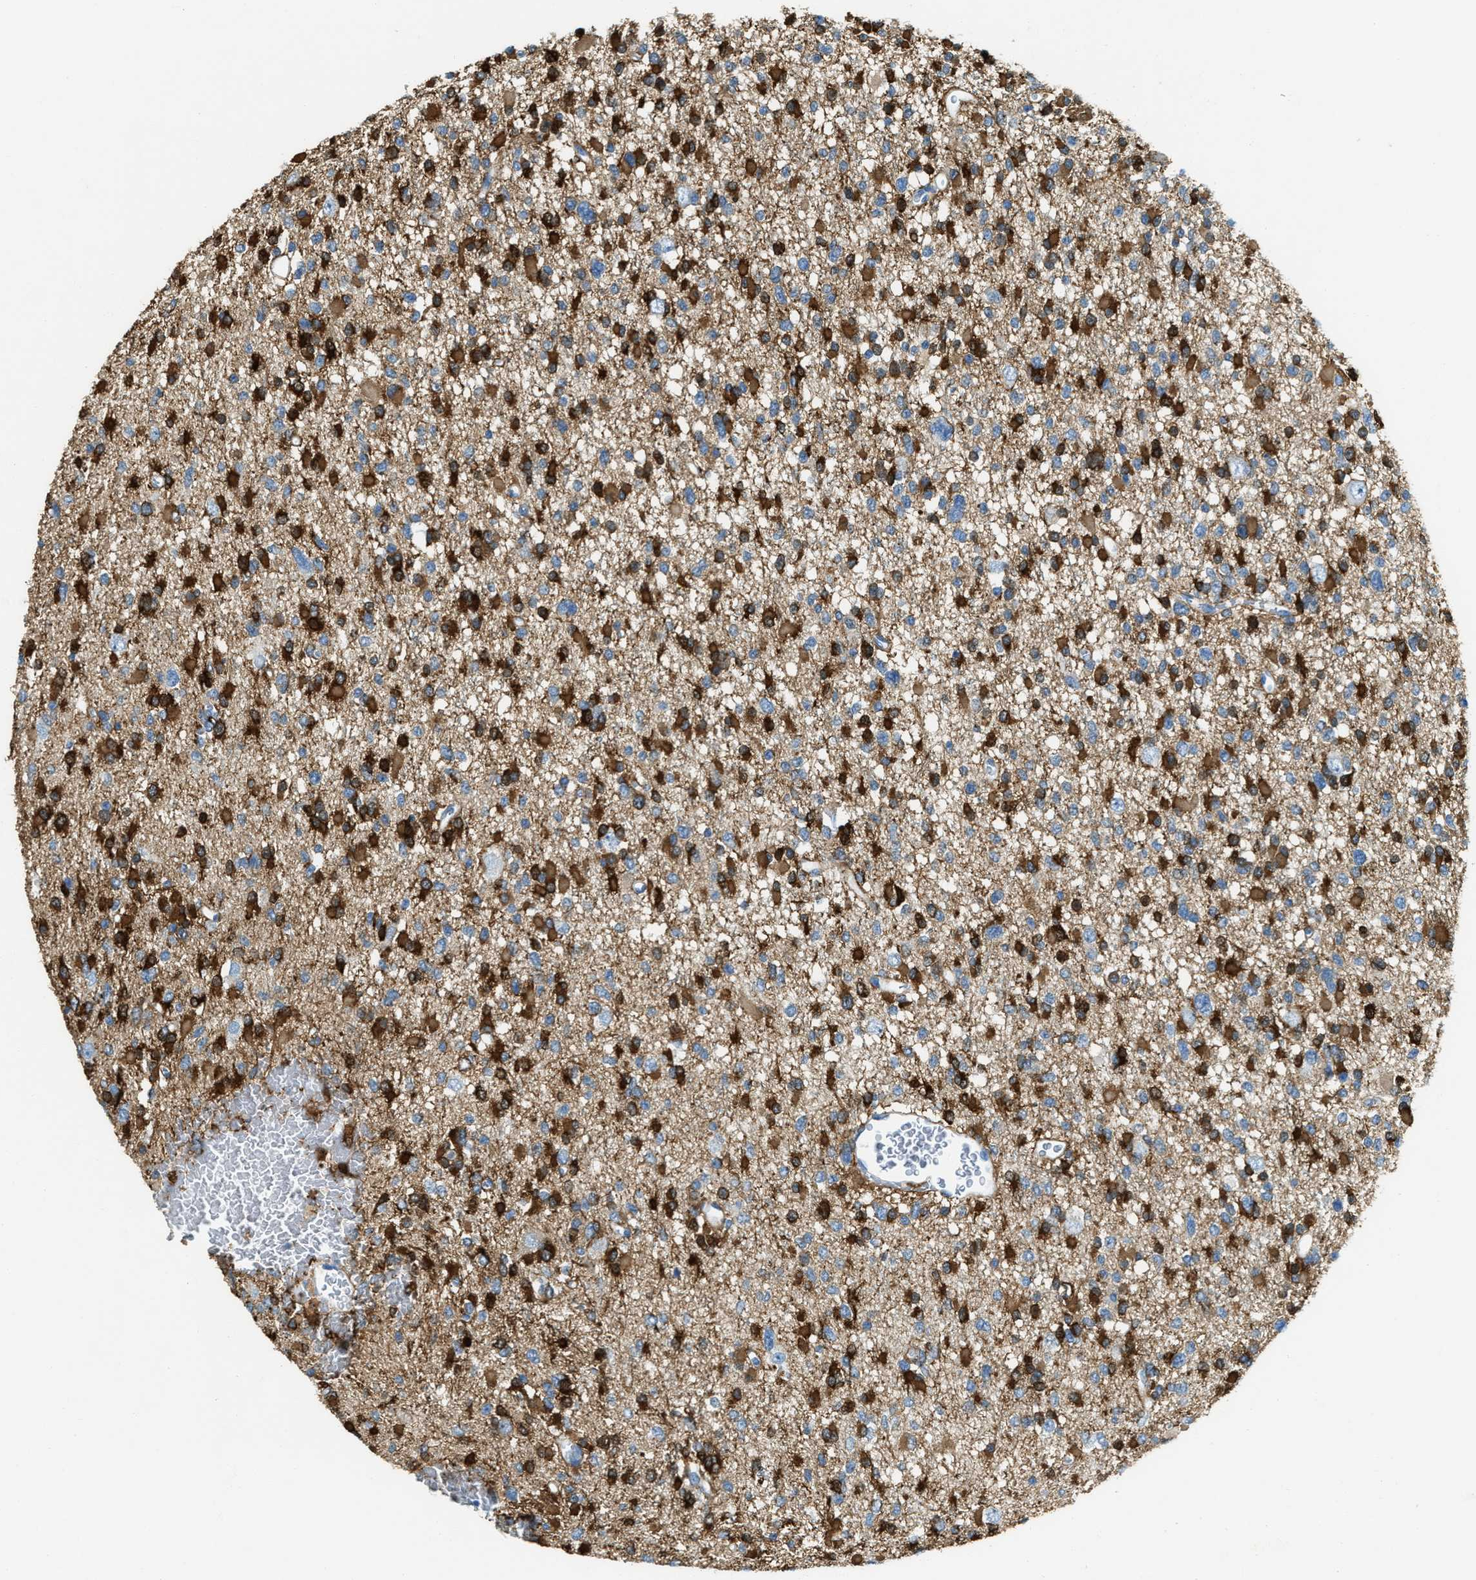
{"staining": {"intensity": "strong", "quantity": "25%-75%", "location": "cytoplasmic/membranous"}, "tissue": "glioma", "cell_type": "Tumor cells", "image_type": "cancer", "snomed": [{"axis": "morphology", "description": "Glioma, malignant, Low grade"}, {"axis": "topography", "description": "Brain"}], "caption": "Immunohistochemistry of human malignant low-grade glioma displays high levels of strong cytoplasmic/membranous positivity in approximately 25%-75% of tumor cells.", "gene": "MATCAP2", "patient": {"sex": "female", "age": 22}}